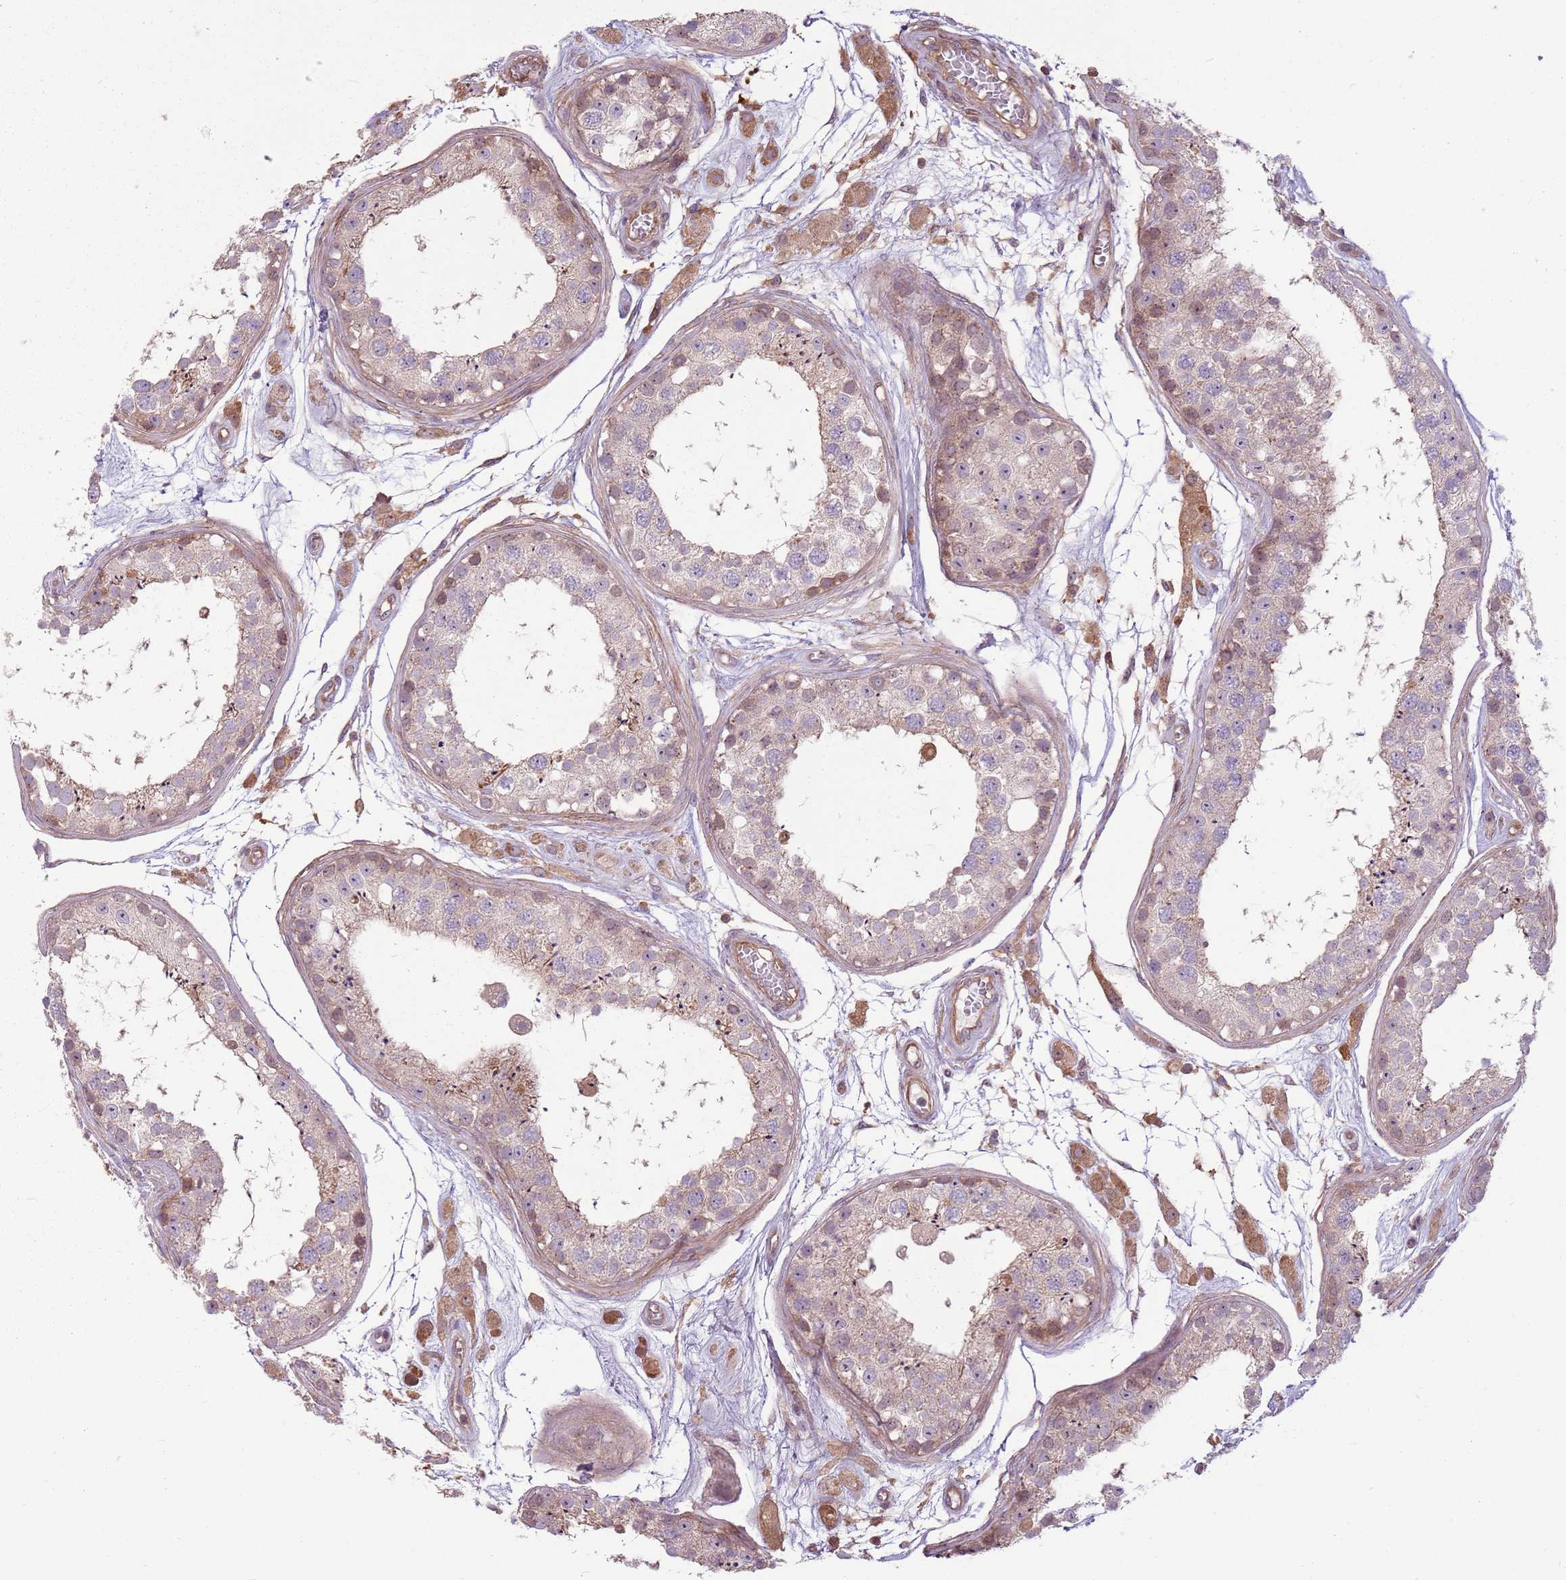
{"staining": {"intensity": "weak", "quantity": "25%-75%", "location": "cytoplasmic/membranous"}, "tissue": "testis", "cell_type": "Cells in seminiferous ducts", "image_type": "normal", "snomed": [{"axis": "morphology", "description": "Normal tissue, NOS"}, {"axis": "topography", "description": "Testis"}], "caption": "Immunohistochemistry micrograph of benign testis stained for a protein (brown), which exhibits low levels of weak cytoplasmic/membranous expression in about 25%-75% of cells in seminiferous ducts.", "gene": "RPL21", "patient": {"sex": "male", "age": 25}}